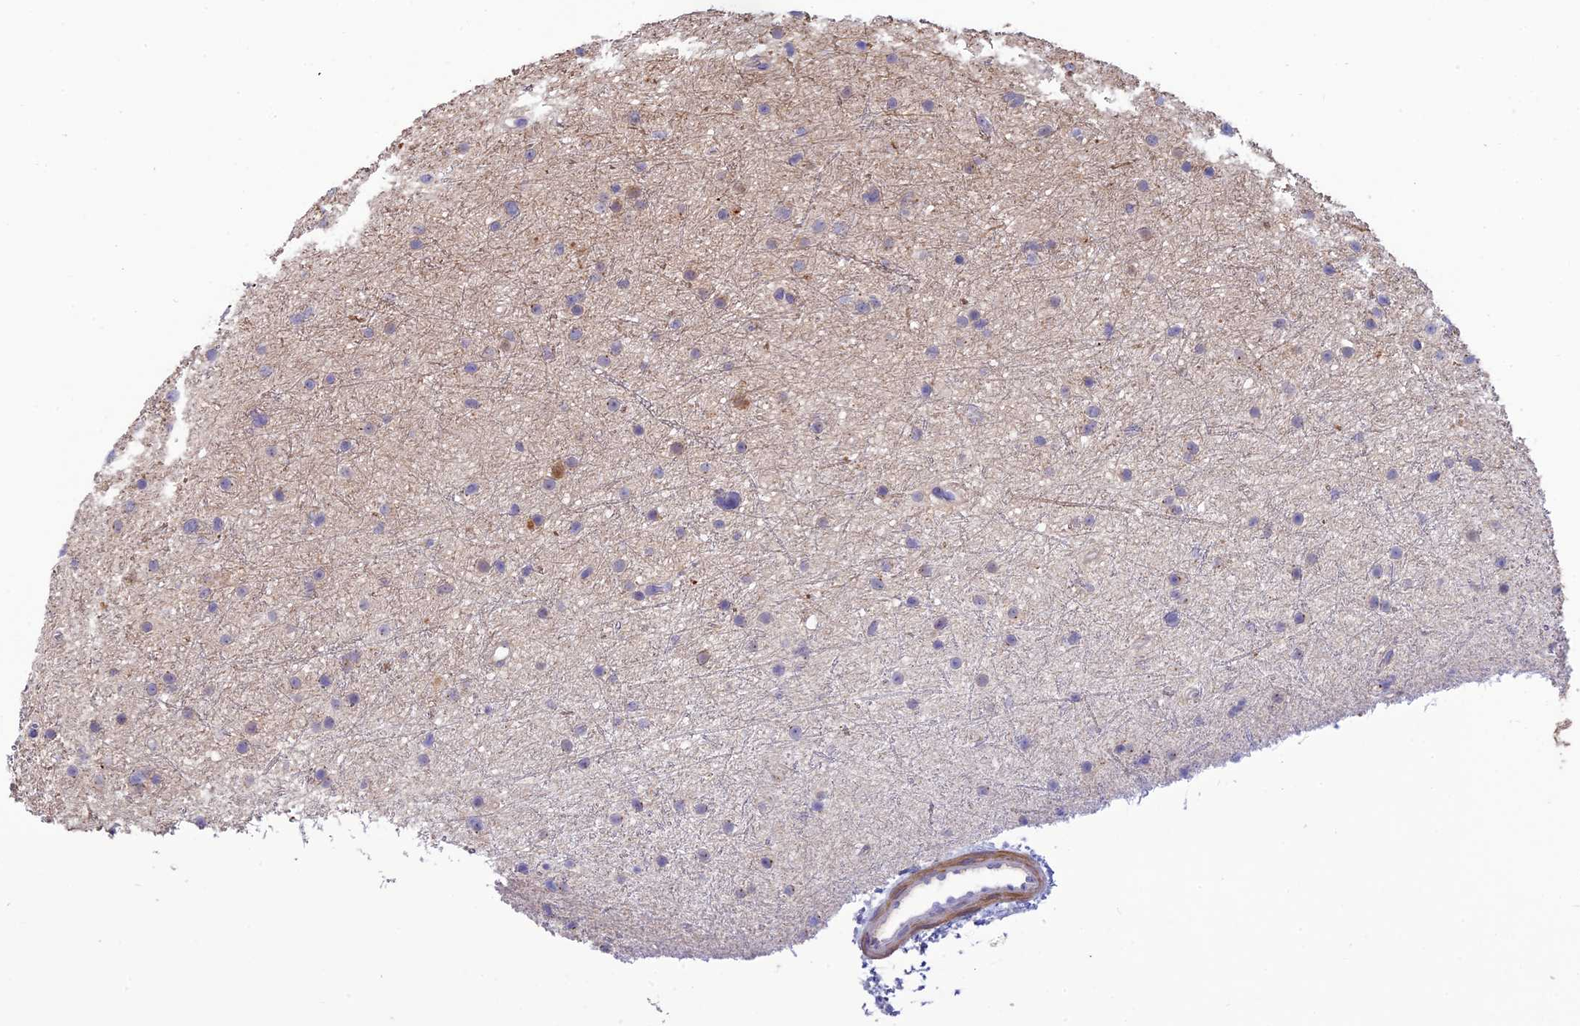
{"staining": {"intensity": "negative", "quantity": "none", "location": "none"}, "tissue": "glioma", "cell_type": "Tumor cells", "image_type": "cancer", "snomed": [{"axis": "morphology", "description": "Glioma, malignant, Low grade"}, {"axis": "topography", "description": "Cerebral cortex"}], "caption": "Glioma was stained to show a protein in brown. There is no significant expression in tumor cells.", "gene": "XPO7", "patient": {"sex": "female", "age": 39}}